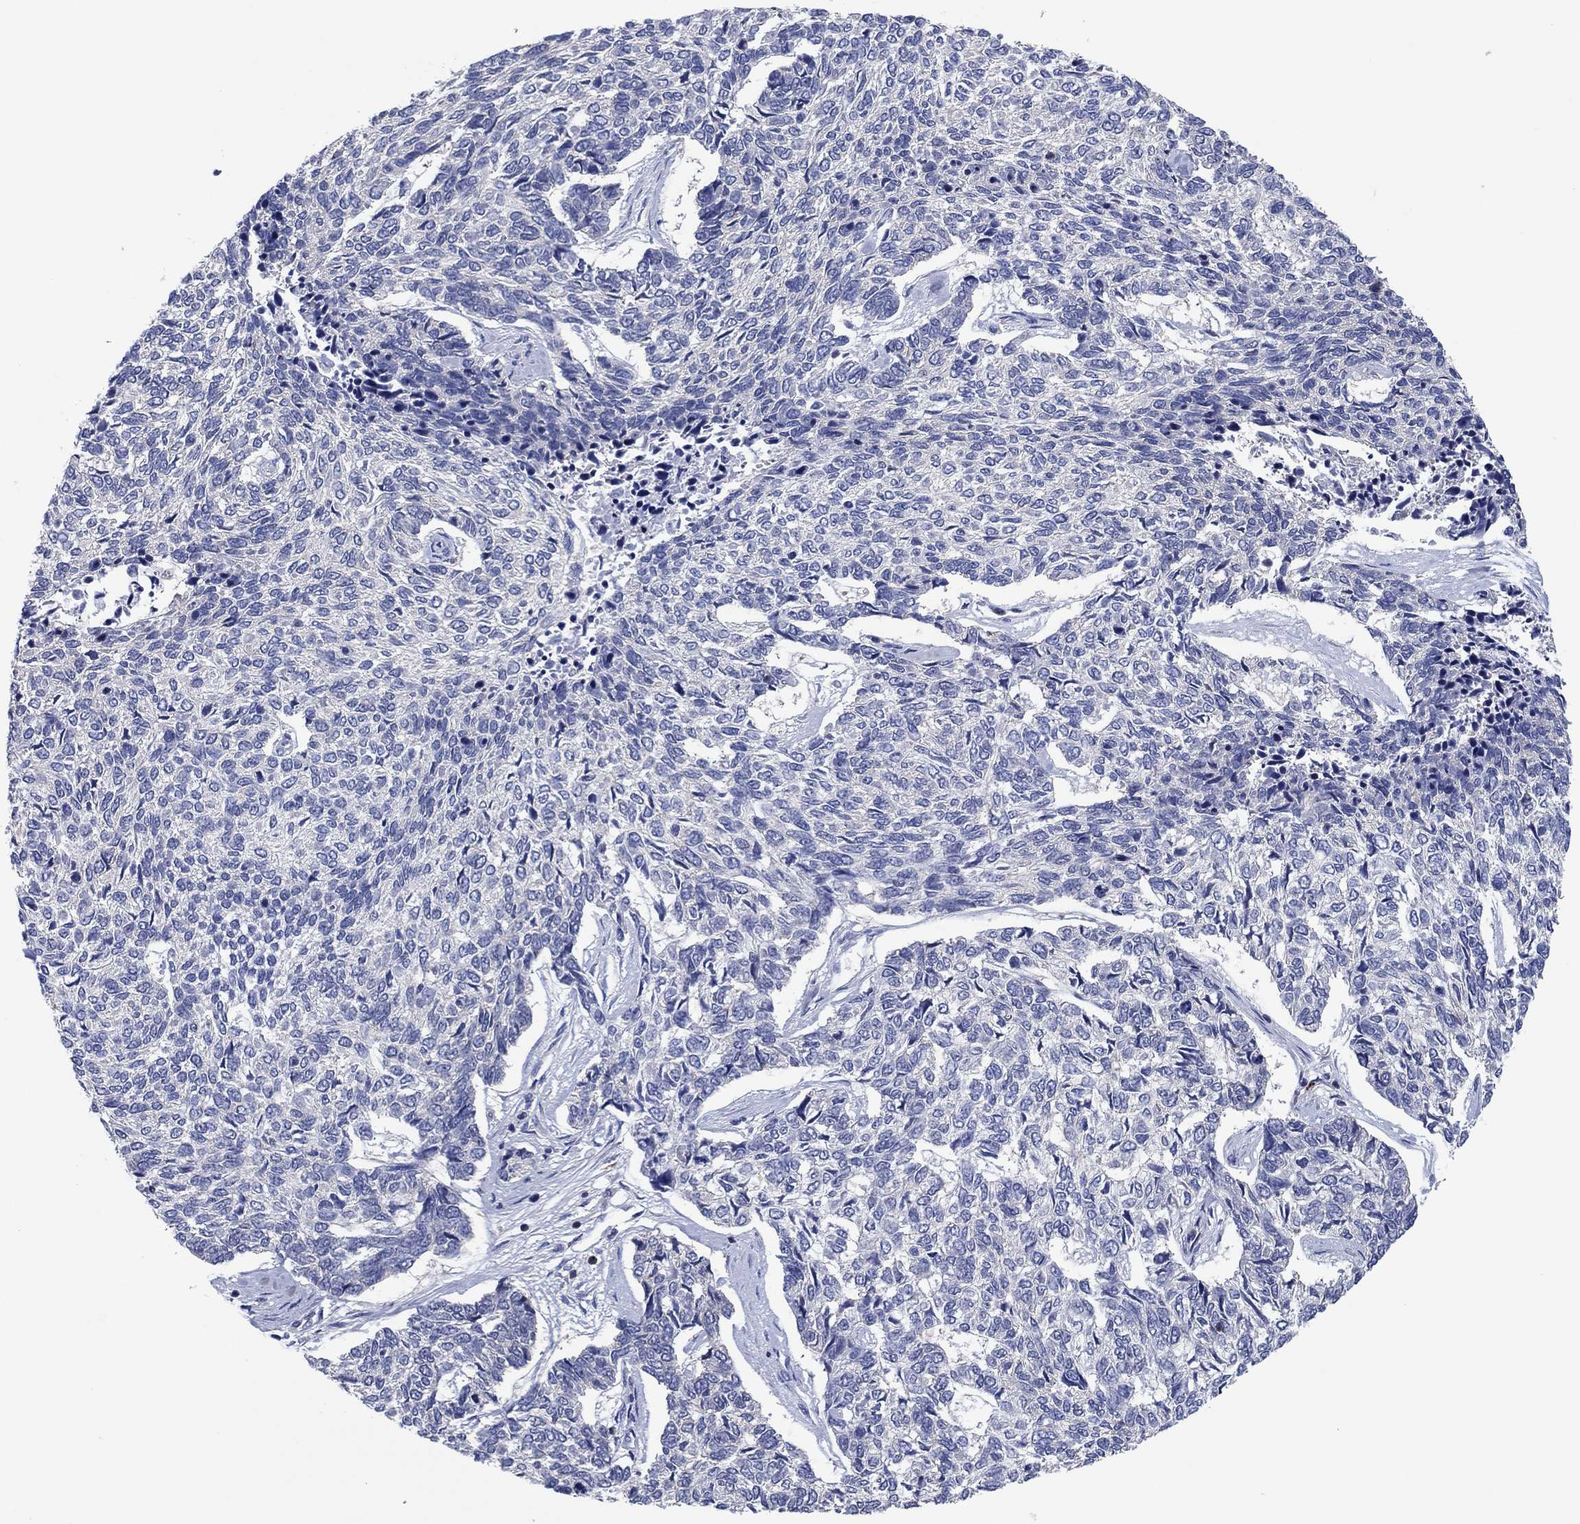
{"staining": {"intensity": "negative", "quantity": "none", "location": "none"}, "tissue": "skin cancer", "cell_type": "Tumor cells", "image_type": "cancer", "snomed": [{"axis": "morphology", "description": "Basal cell carcinoma"}, {"axis": "topography", "description": "Skin"}], "caption": "A high-resolution micrograph shows immunohistochemistry (IHC) staining of skin cancer (basal cell carcinoma), which exhibits no significant staining in tumor cells.", "gene": "PVR", "patient": {"sex": "female", "age": 65}}